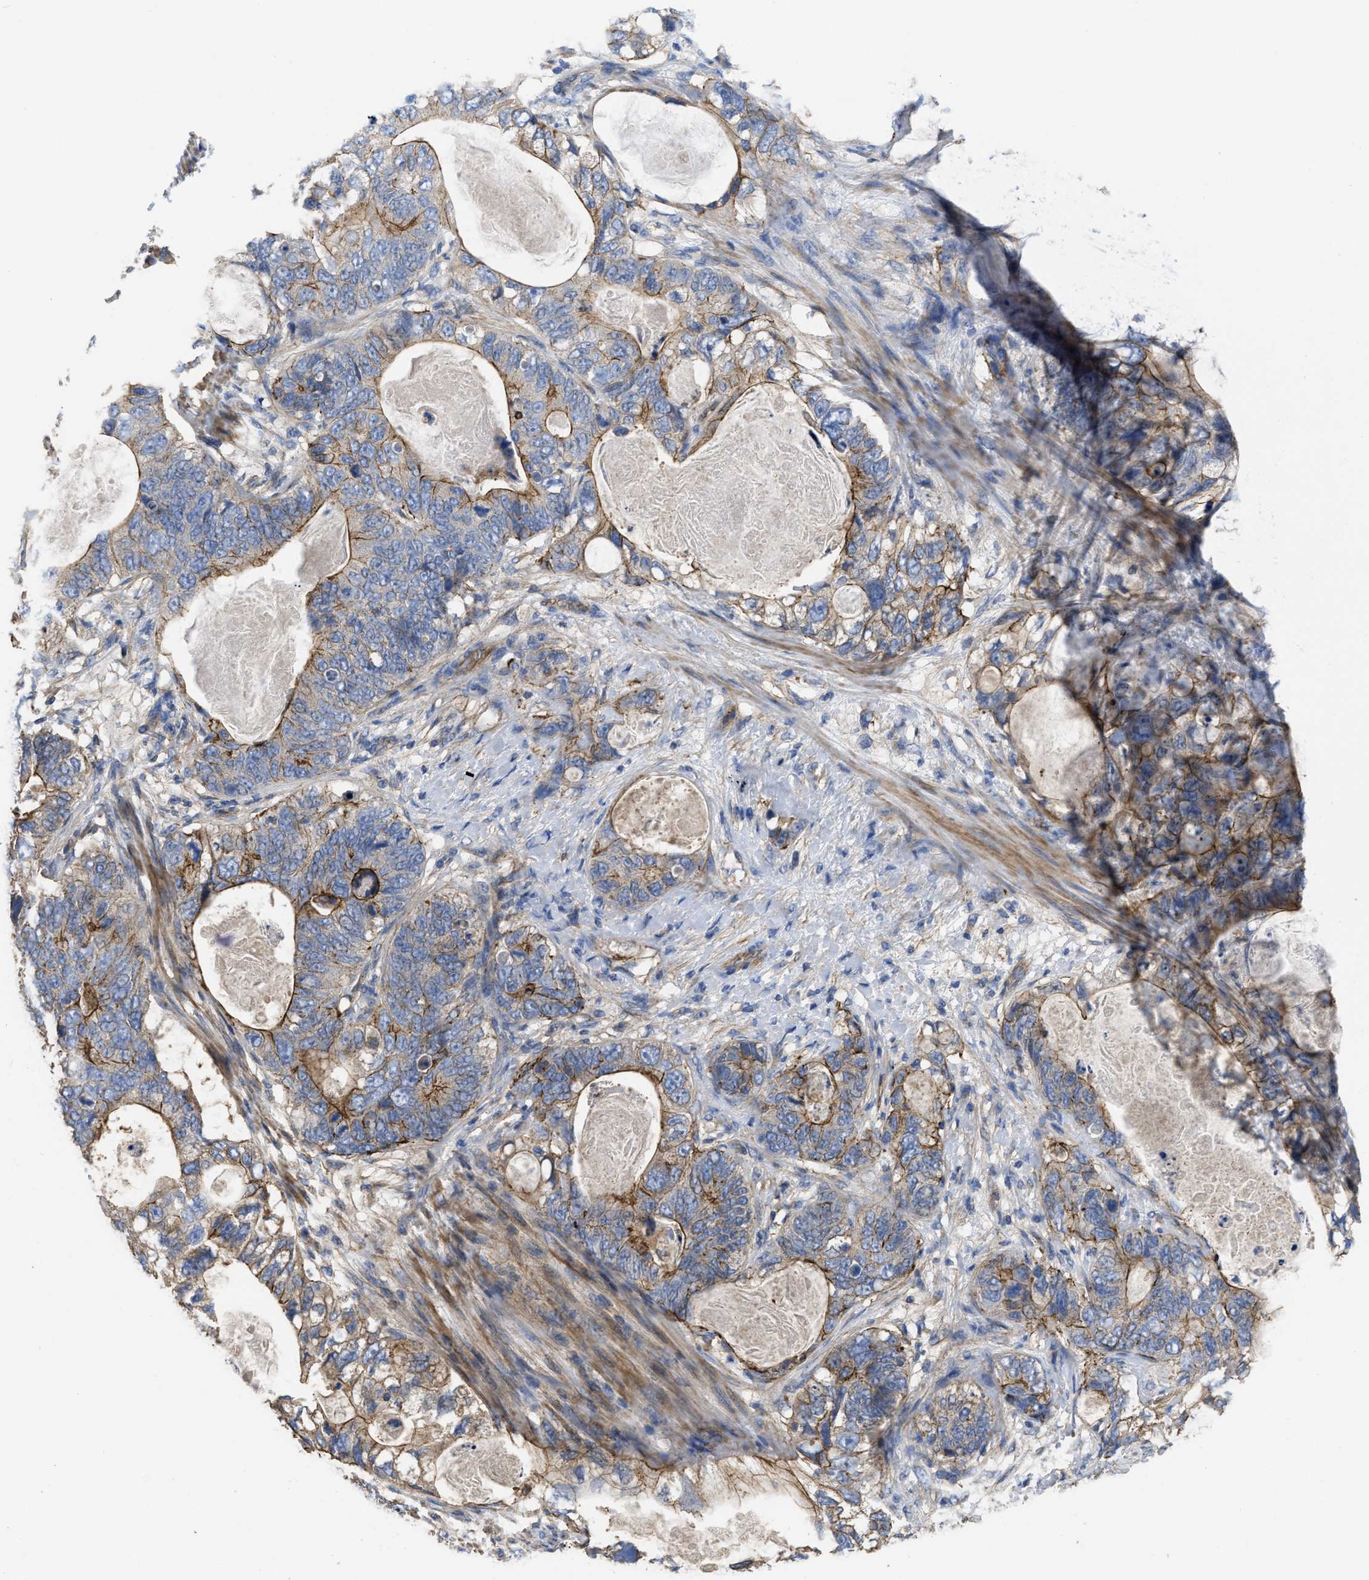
{"staining": {"intensity": "moderate", "quantity": "25%-75%", "location": "cytoplasmic/membranous"}, "tissue": "stomach cancer", "cell_type": "Tumor cells", "image_type": "cancer", "snomed": [{"axis": "morphology", "description": "Normal tissue, NOS"}, {"axis": "morphology", "description": "Adenocarcinoma, NOS"}, {"axis": "topography", "description": "Stomach"}], "caption": "The immunohistochemical stain shows moderate cytoplasmic/membranous expression in tumor cells of stomach cancer tissue.", "gene": "USP4", "patient": {"sex": "female", "age": 89}}